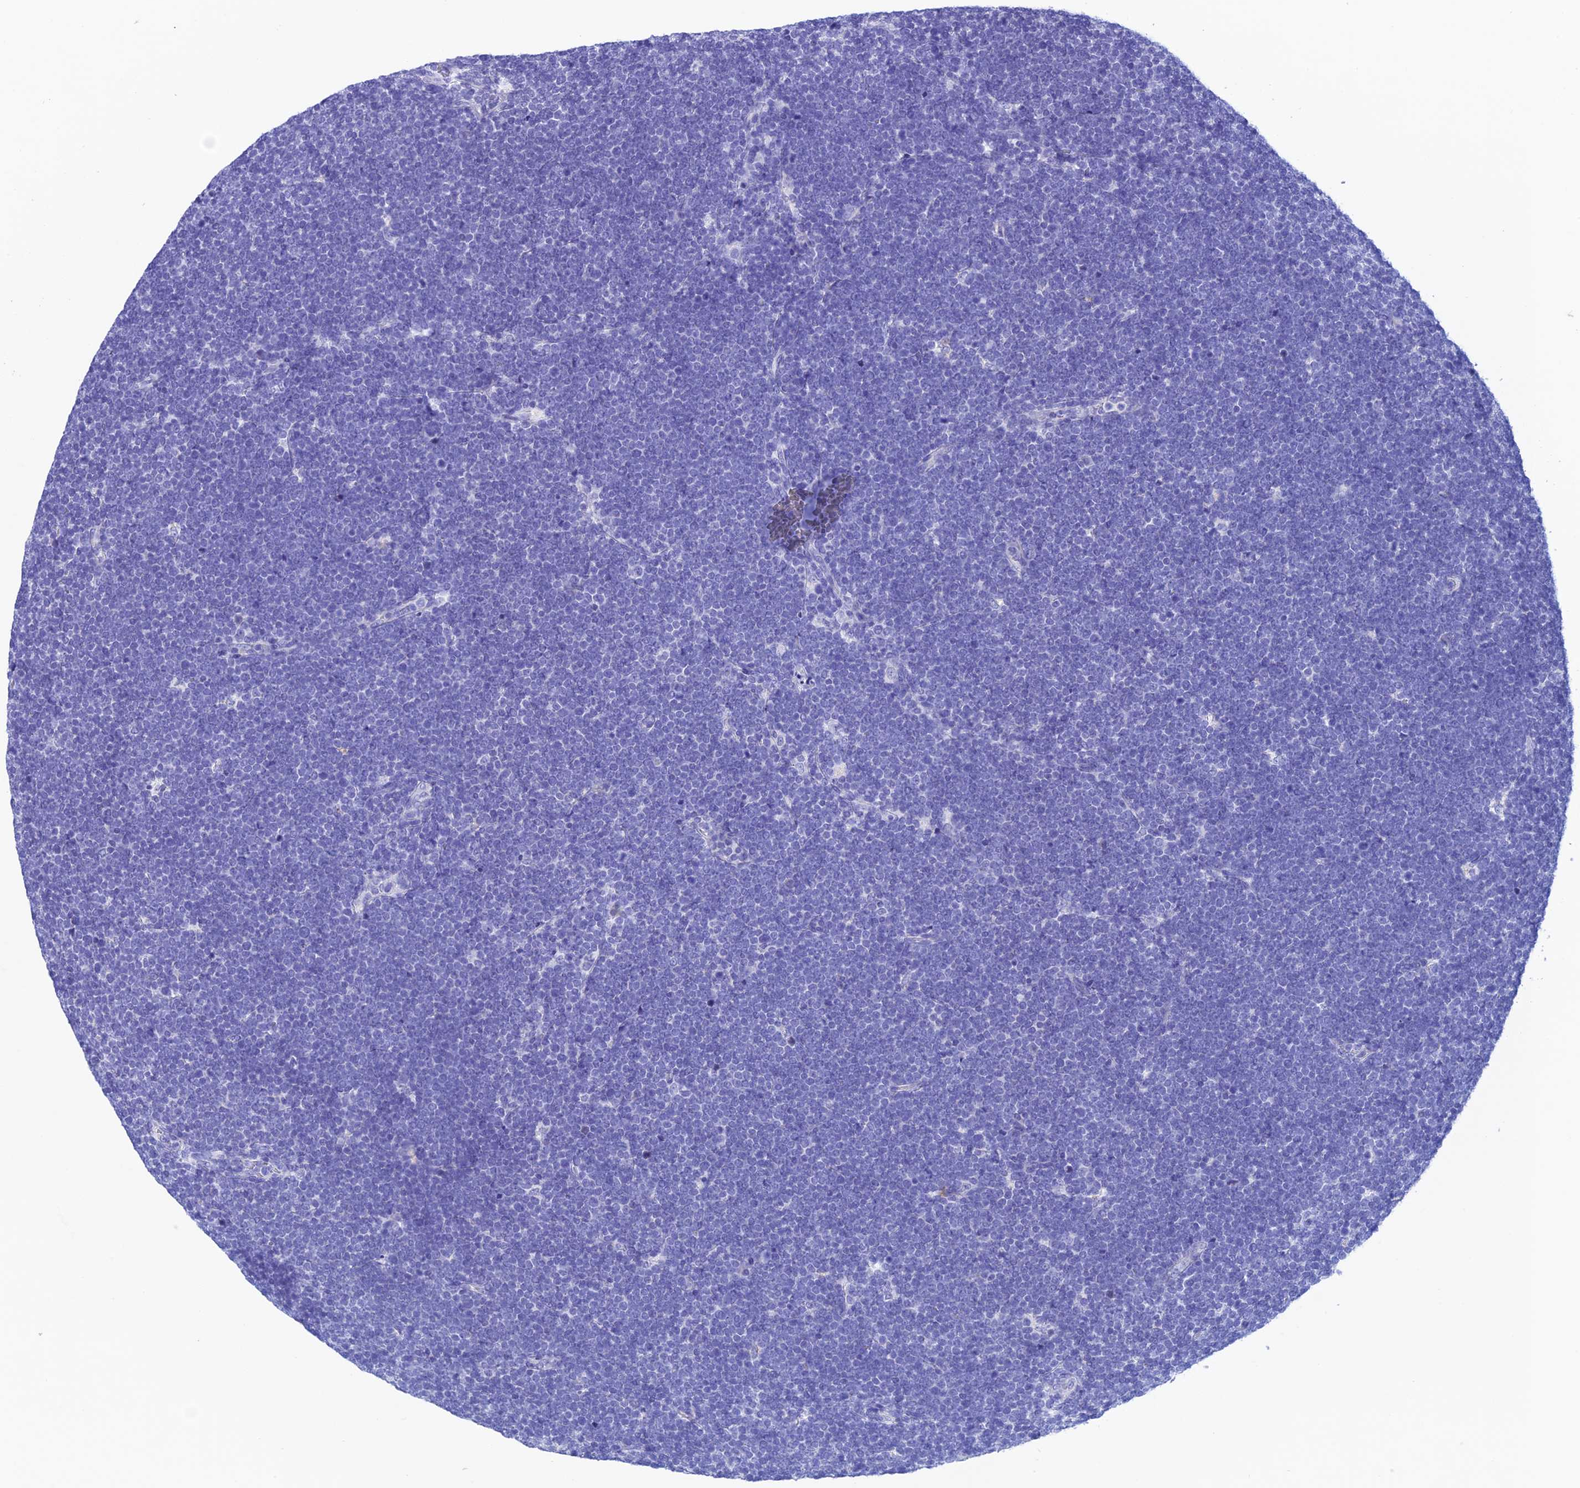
{"staining": {"intensity": "negative", "quantity": "none", "location": "none"}, "tissue": "lymphoma", "cell_type": "Tumor cells", "image_type": "cancer", "snomed": [{"axis": "morphology", "description": "Malignant lymphoma, non-Hodgkin's type, High grade"}, {"axis": "topography", "description": "Lymph node"}], "caption": "Tumor cells show no significant protein expression in lymphoma.", "gene": "NXPE4", "patient": {"sex": "male", "age": 13}}